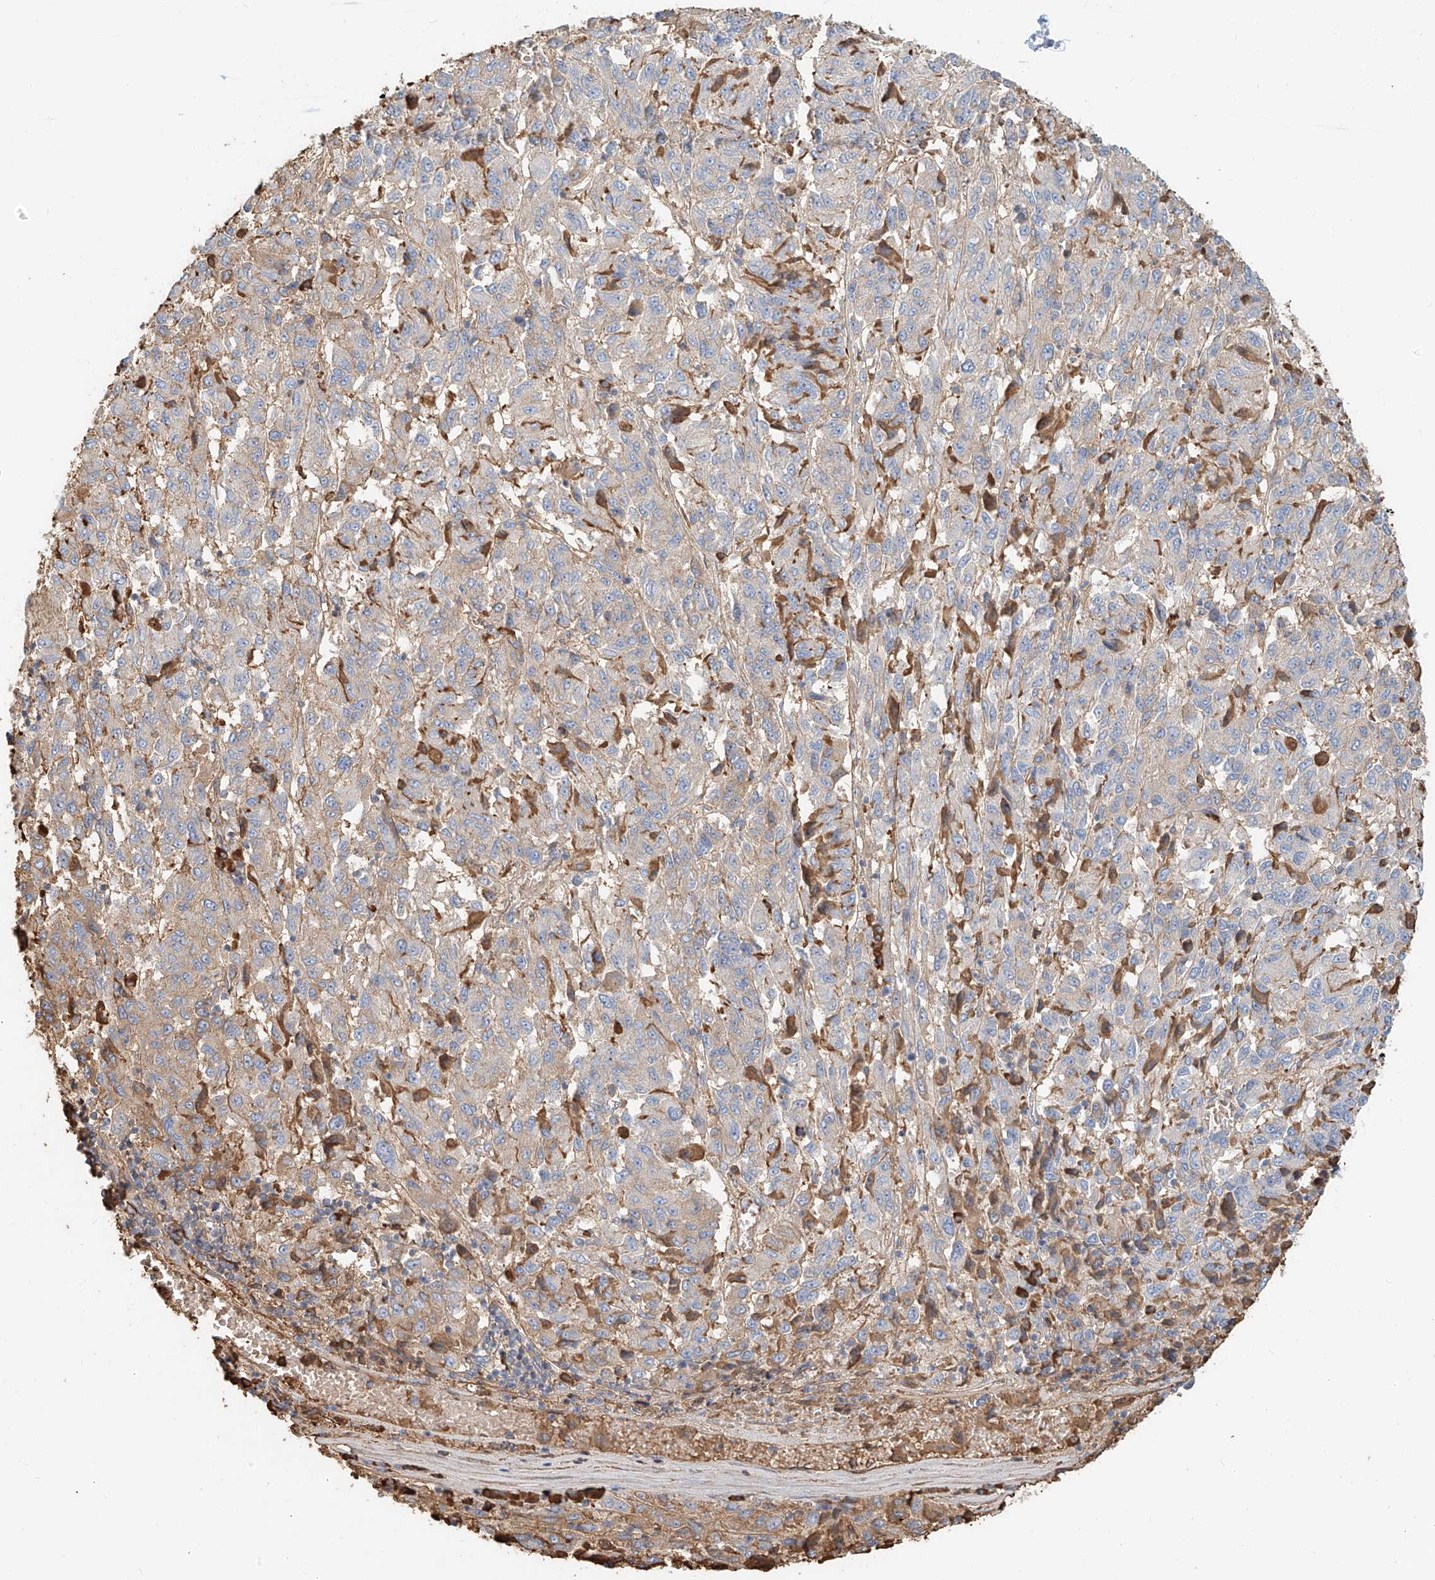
{"staining": {"intensity": "weak", "quantity": "<25%", "location": "cytoplasmic/membranous"}, "tissue": "melanoma", "cell_type": "Tumor cells", "image_type": "cancer", "snomed": [{"axis": "morphology", "description": "Malignant melanoma, Metastatic site"}, {"axis": "topography", "description": "Lung"}], "caption": "This is an immunohistochemistry image of malignant melanoma (metastatic site). There is no expression in tumor cells.", "gene": "ZFP30", "patient": {"sex": "male", "age": 64}}